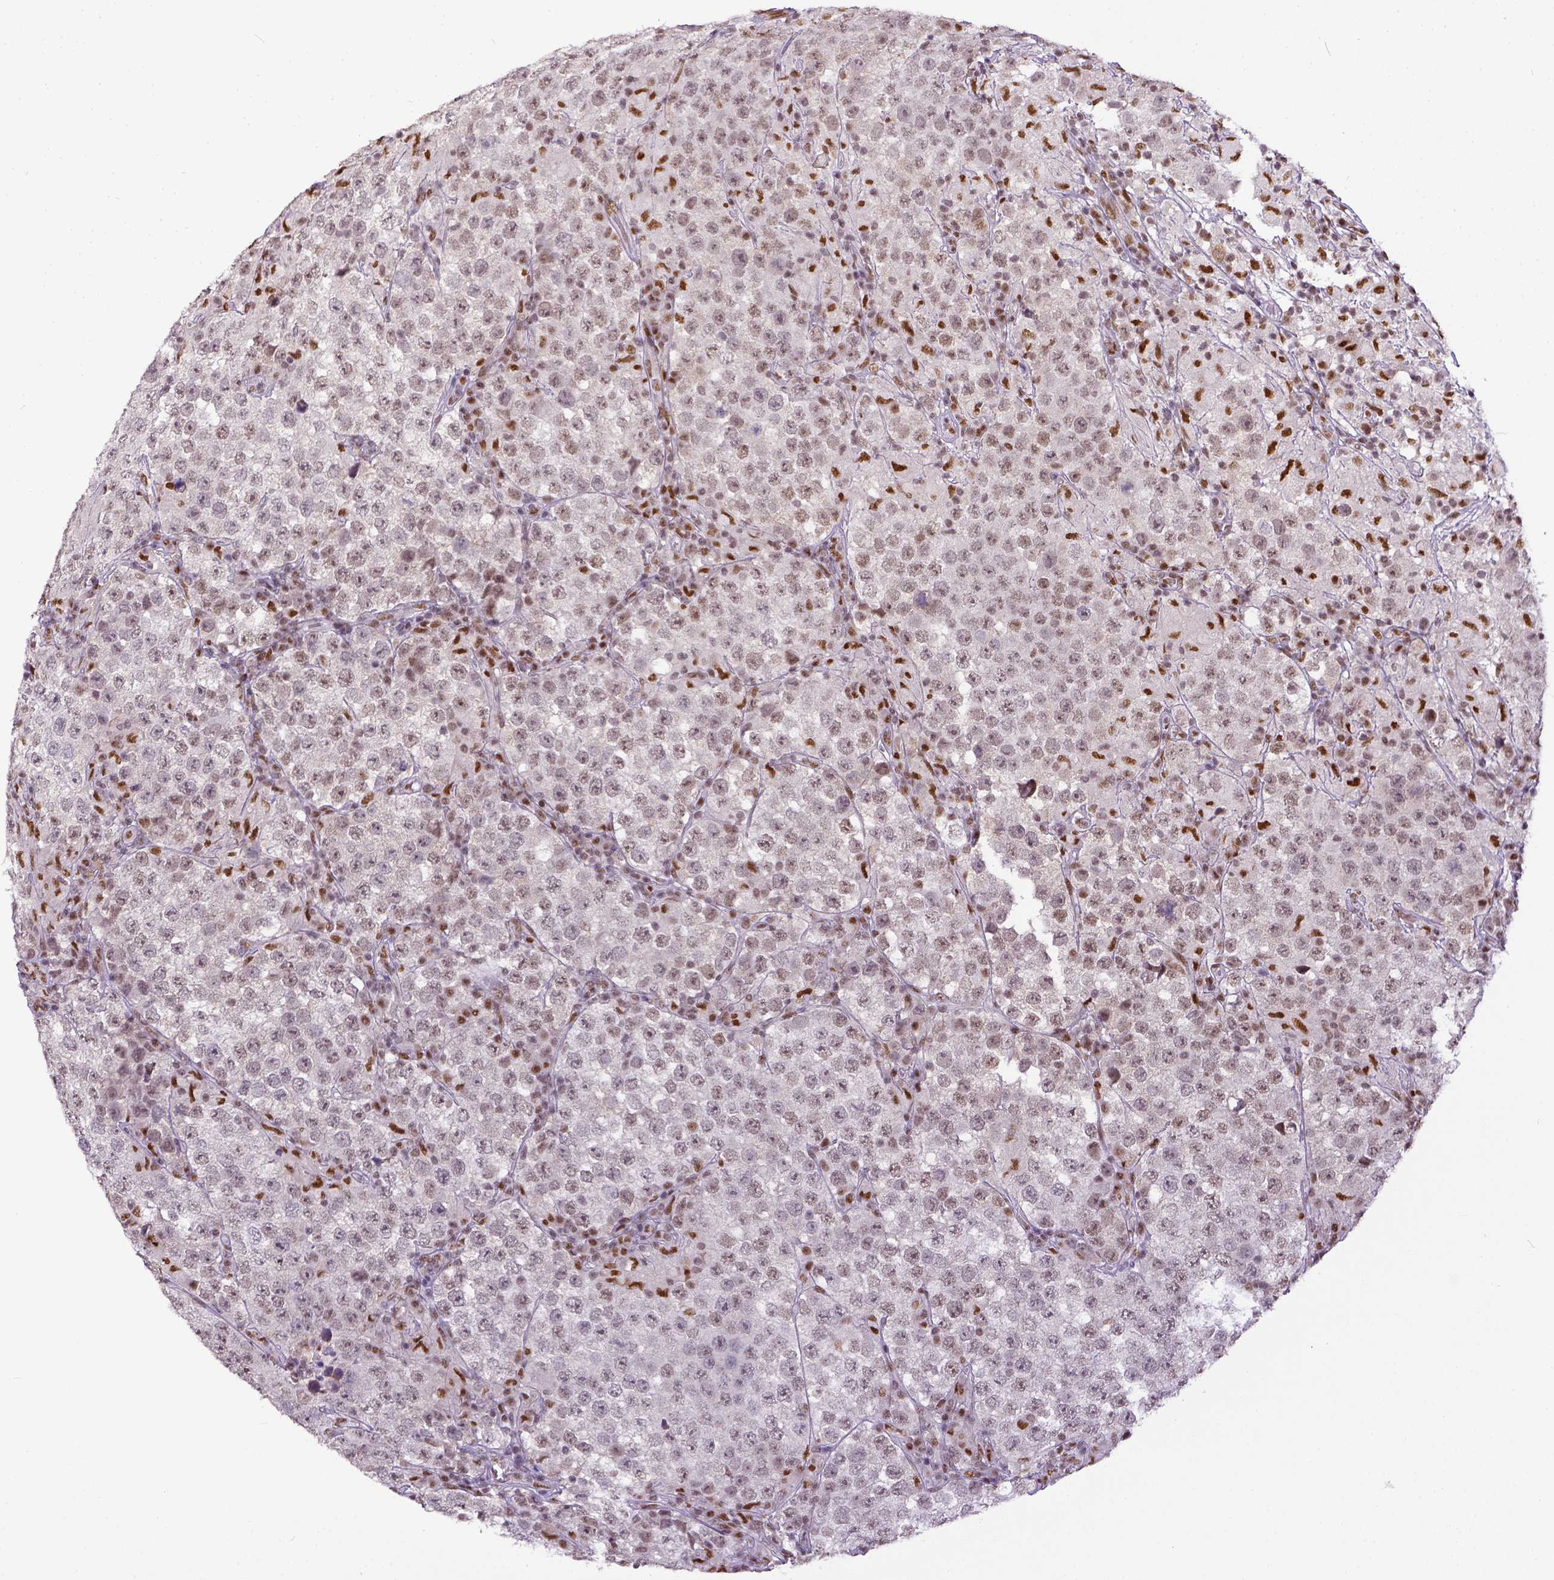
{"staining": {"intensity": "negative", "quantity": "none", "location": "none"}, "tissue": "testis cancer", "cell_type": "Tumor cells", "image_type": "cancer", "snomed": [{"axis": "morphology", "description": "Seminoma, NOS"}, {"axis": "morphology", "description": "Carcinoma, Embryonal, NOS"}, {"axis": "topography", "description": "Testis"}], "caption": "Immunohistochemistry (IHC) of human testis cancer shows no staining in tumor cells. (Brightfield microscopy of DAB IHC at high magnification).", "gene": "ERCC1", "patient": {"sex": "male", "age": 41}}